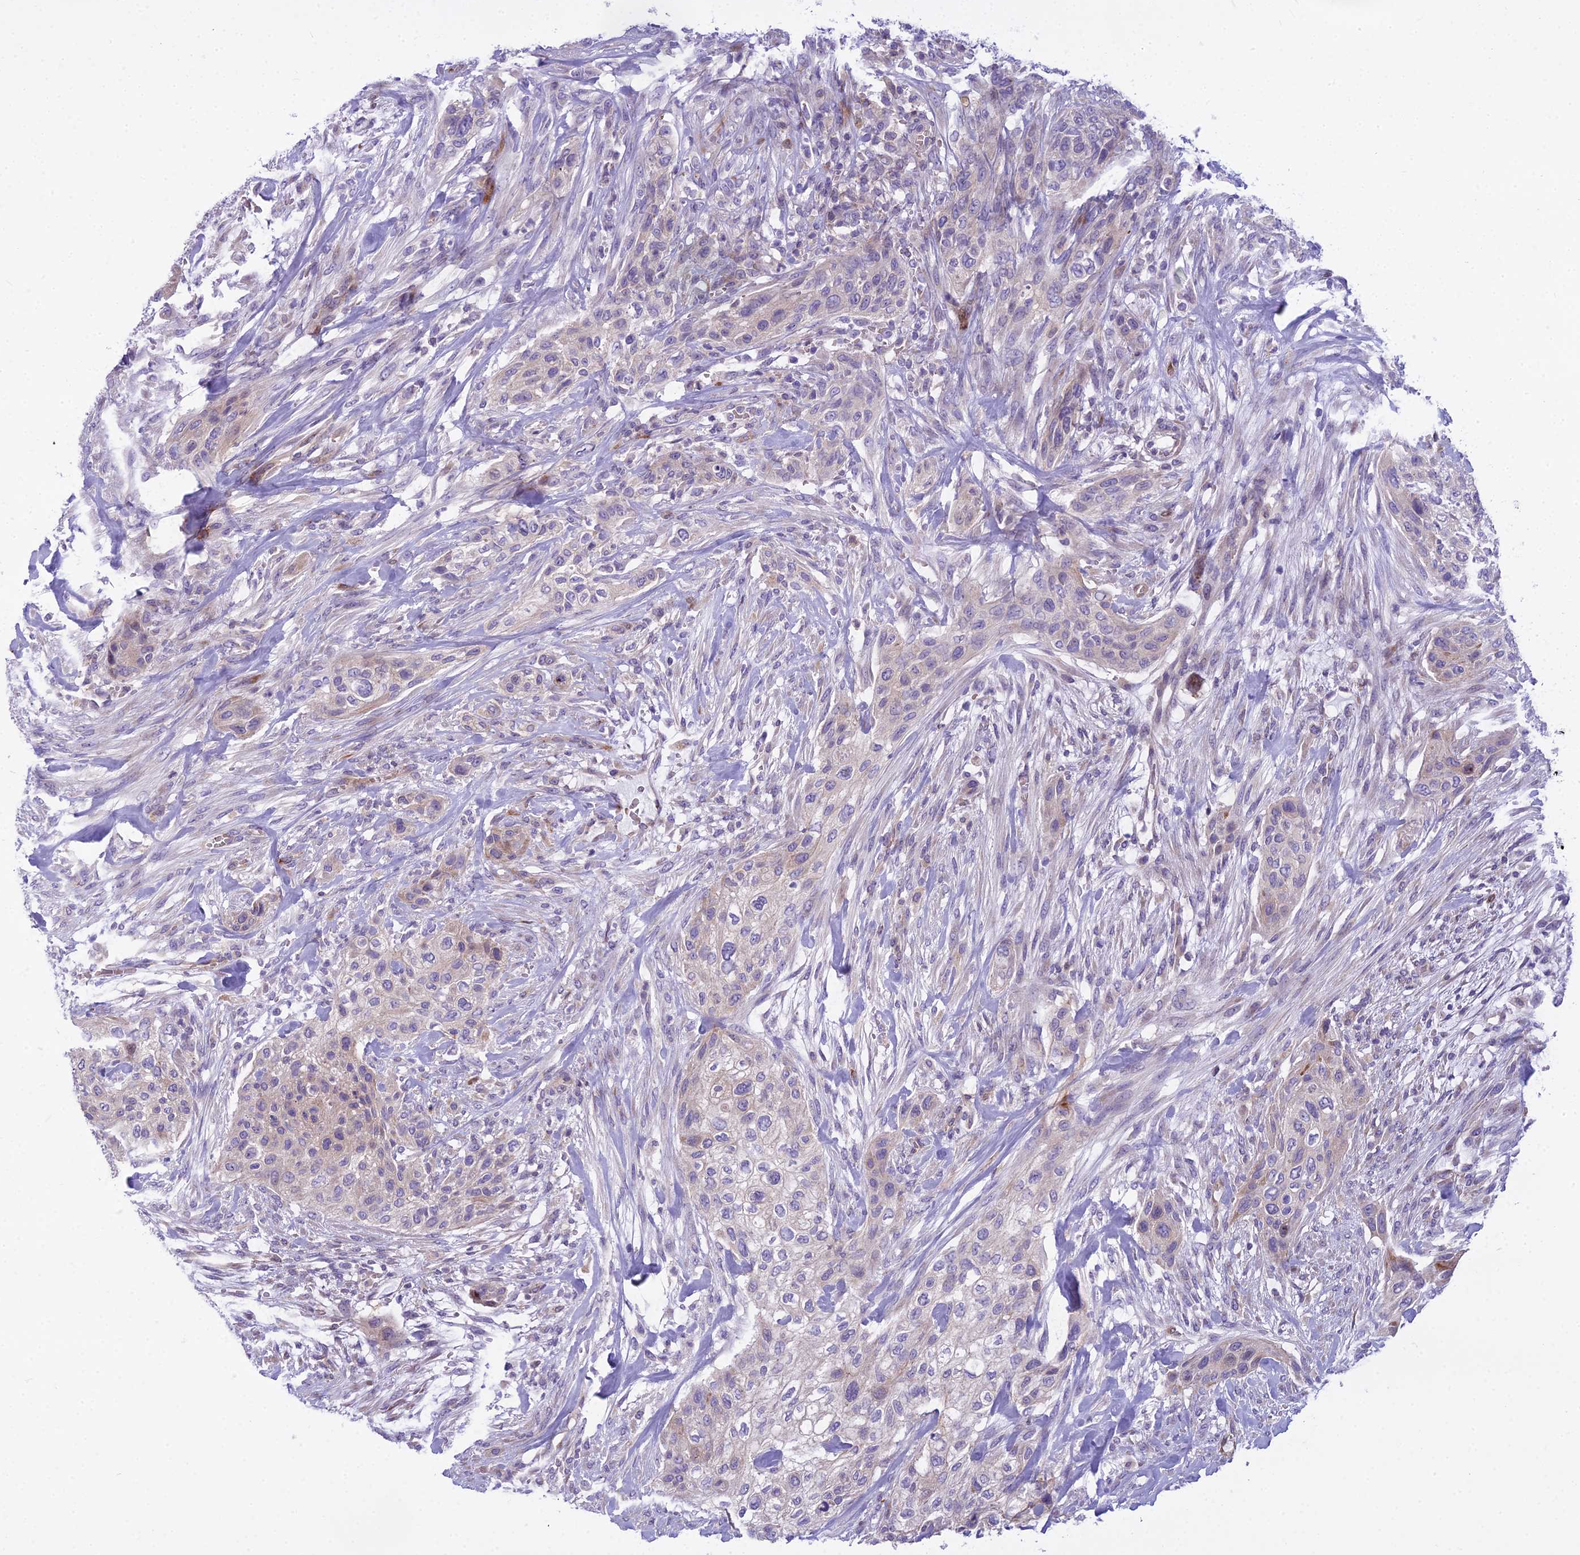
{"staining": {"intensity": "negative", "quantity": "none", "location": "none"}, "tissue": "urothelial cancer", "cell_type": "Tumor cells", "image_type": "cancer", "snomed": [{"axis": "morphology", "description": "Urothelial carcinoma, High grade"}, {"axis": "topography", "description": "Urinary bladder"}], "caption": "The immunohistochemistry histopathology image has no significant positivity in tumor cells of urothelial cancer tissue.", "gene": "PCDHB14", "patient": {"sex": "male", "age": 35}}